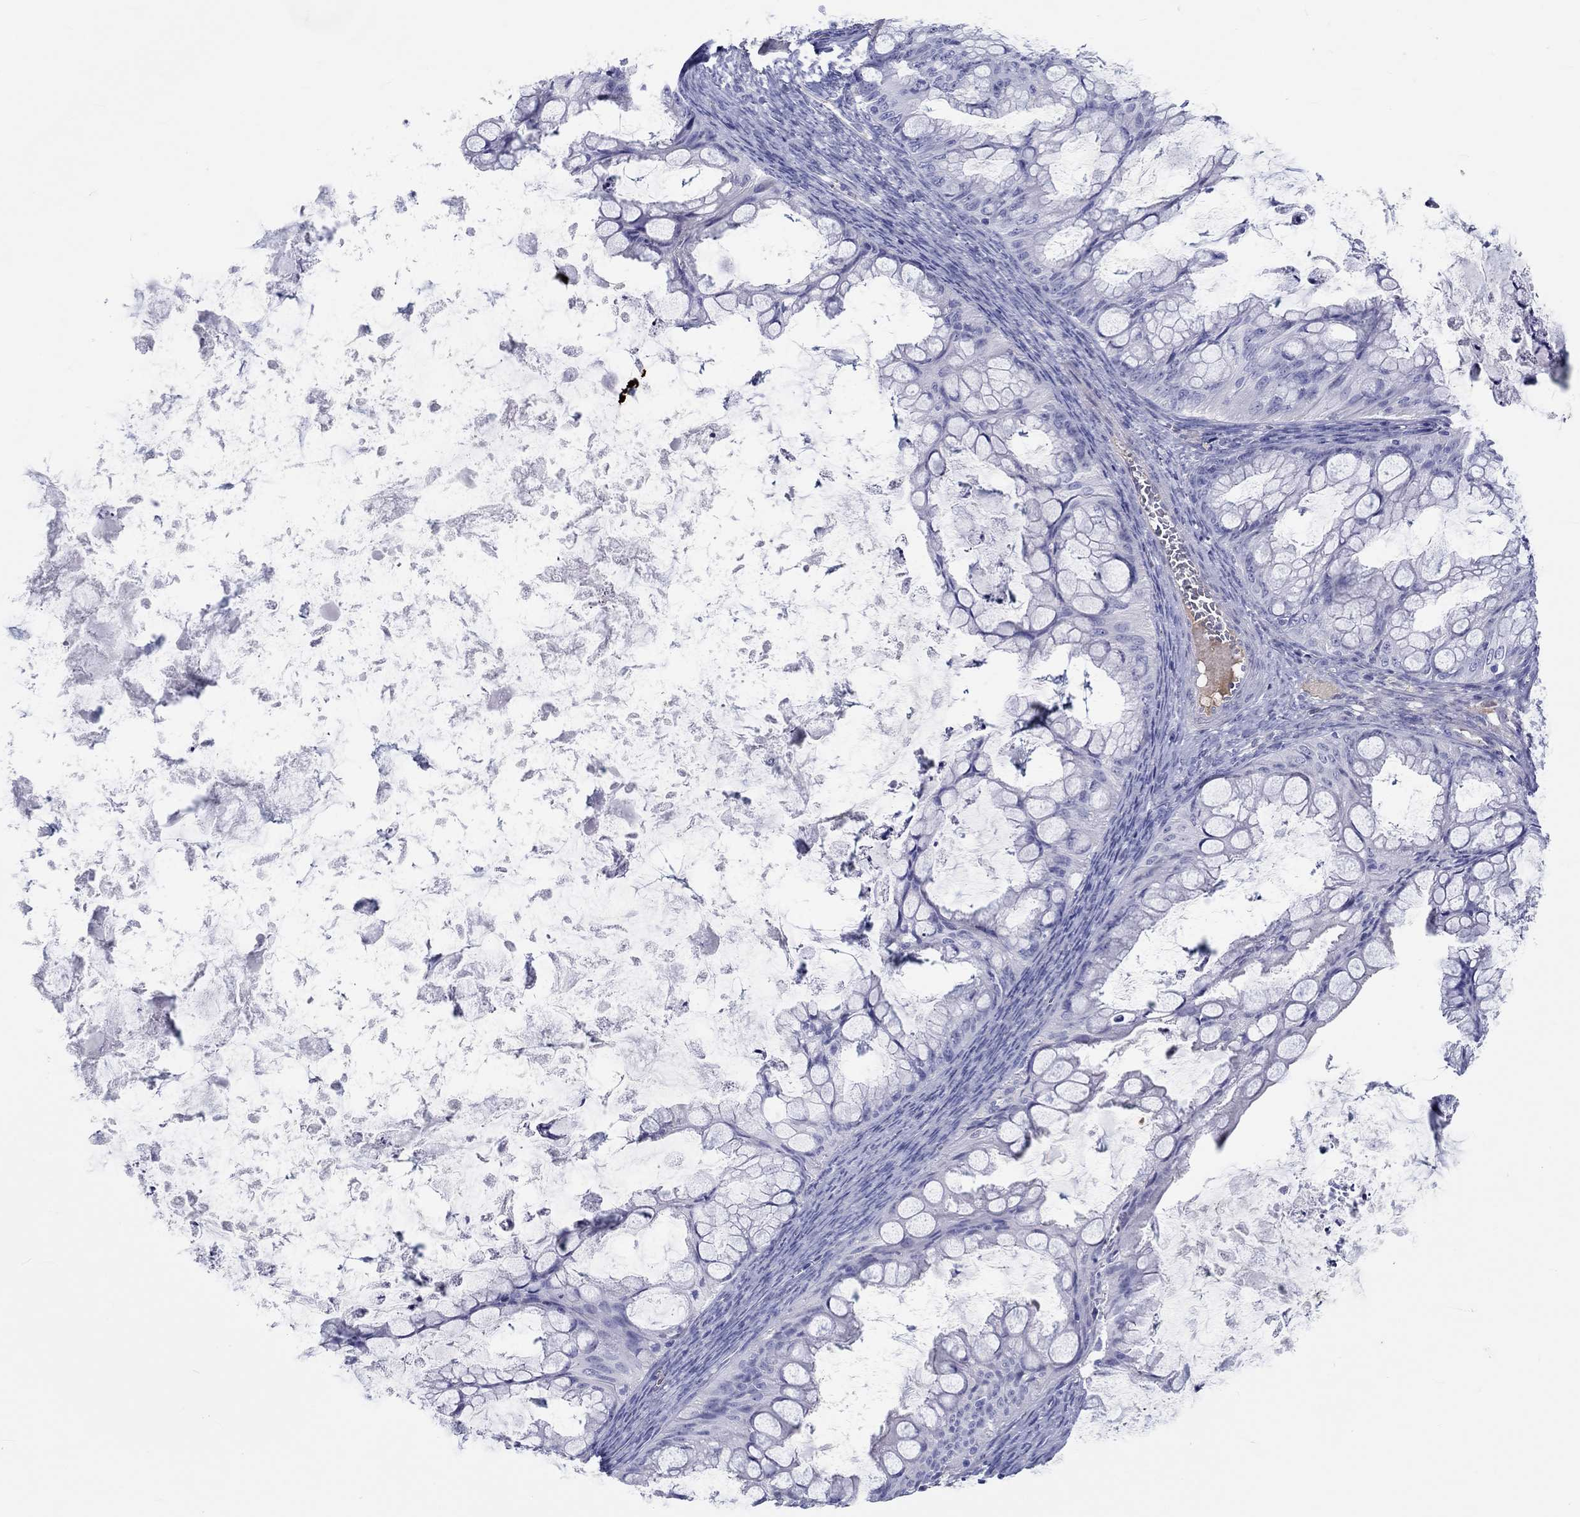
{"staining": {"intensity": "negative", "quantity": "none", "location": "none"}, "tissue": "ovarian cancer", "cell_type": "Tumor cells", "image_type": "cancer", "snomed": [{"axis": "morphology", "description": "Cystadenocarcinoma, mucinous, NOS"}, {"axis": "topography", "description": "Ovary"}], "caption": "A high-resolution photomicrograph shows immunohistochemistry staining of mucinous cystadenocarcinoma (ovarian), which exhibits no significant expression in tumor cells. The staining is performed using DAB (3,3'-diaminobenzidine) brown chromogen with nuclei counter-stained in using hematoxylin.", "gene": "CDY2B", "patient": {"sex": "female", "age": 35}}